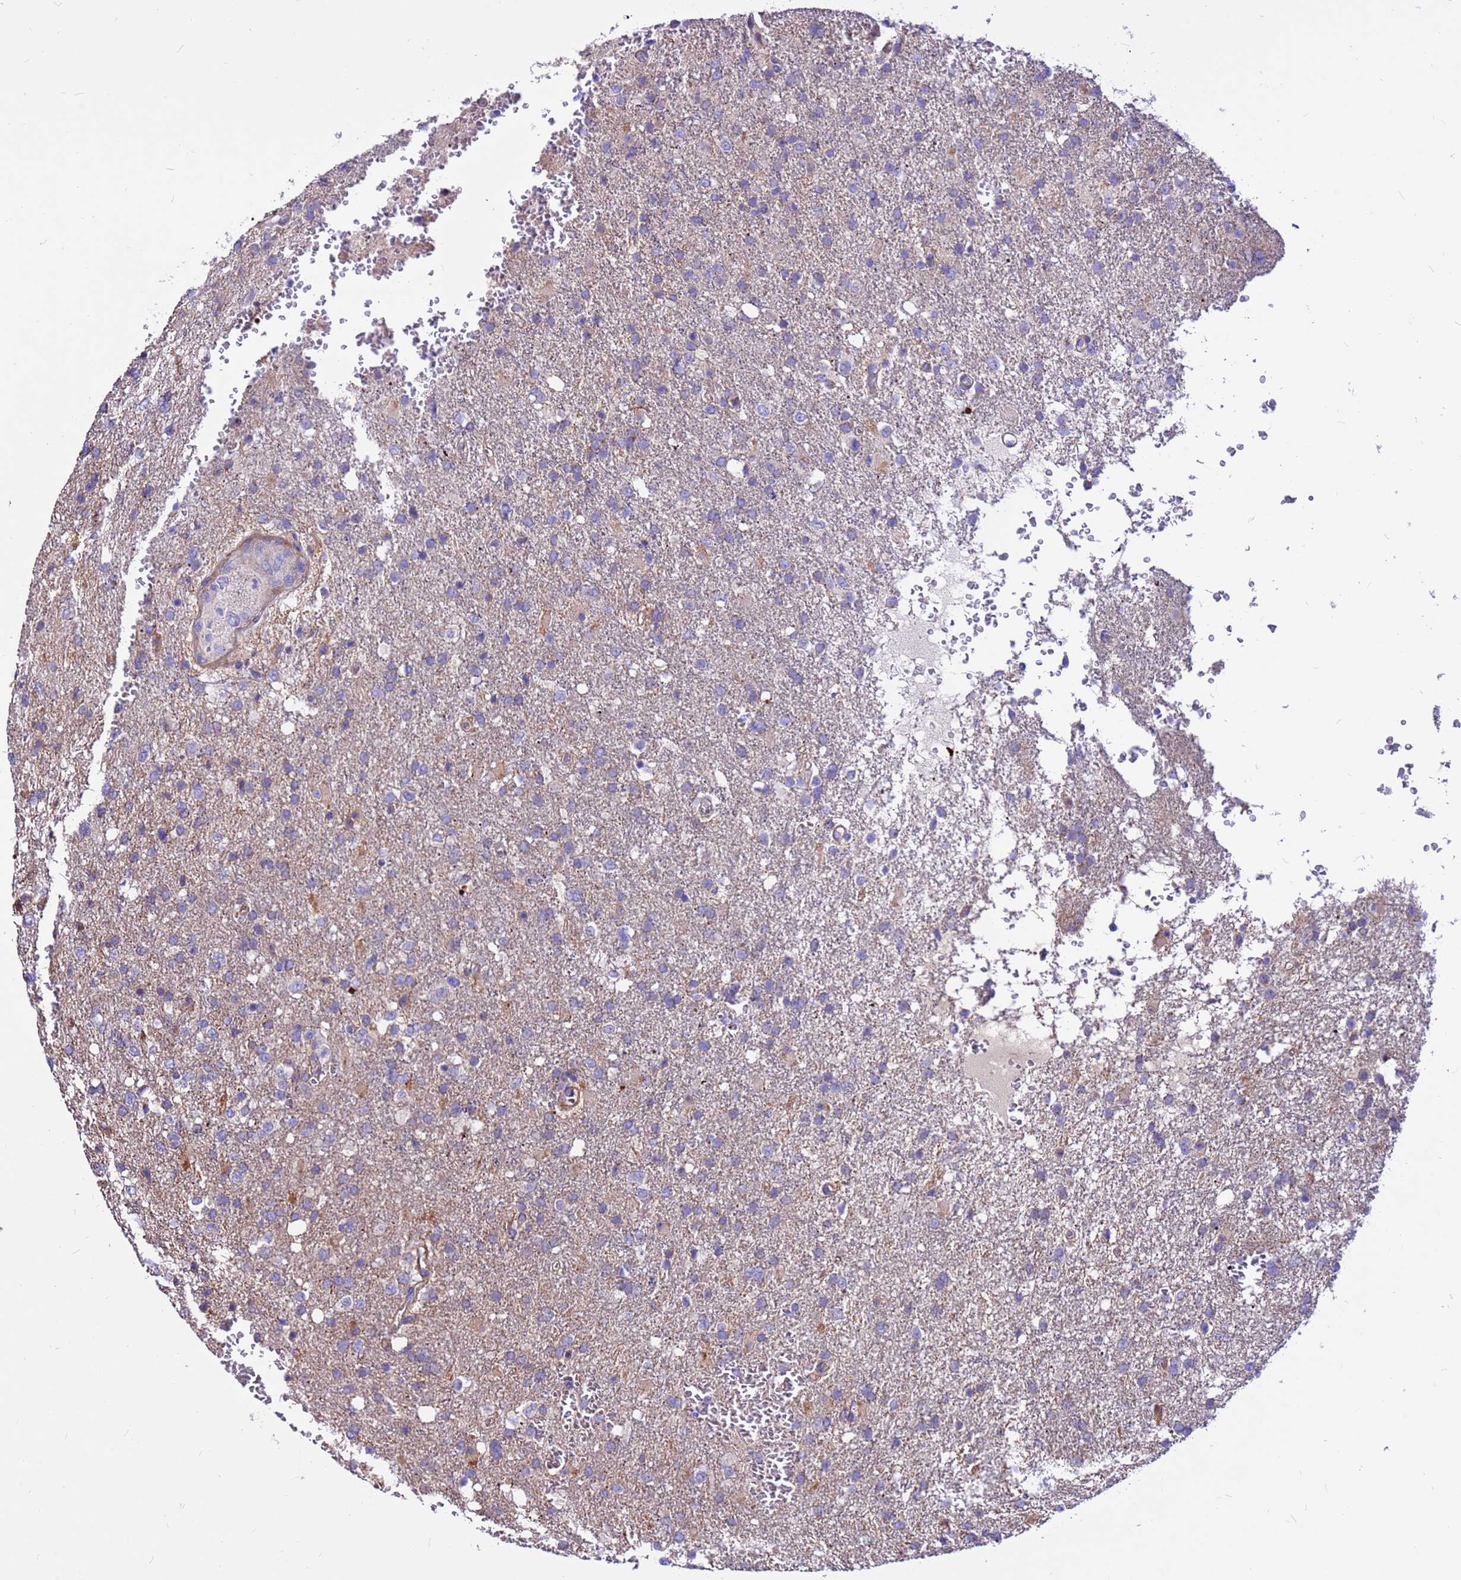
{"staining": {"intensity": "negative", "quantity": "none", "location": "none"}, "tissue": "glioma", "cell_type": "Tumor cells", "image_type": "cancer", "snomed": [{"axis": "morphology", "description": "Glioma, malignant, High grade"}, {"axis": "topography", "description": "Brain"}], "caption": "Tumor cells are negative for brown protein staining in glioma. (DAB (3,3'-diaminobenzidine) immunohistochemistry visualized using brightfield microscopy, high magnification).", "gene": "CRHBP", "patient": {"sex": "female", "age": 74}}